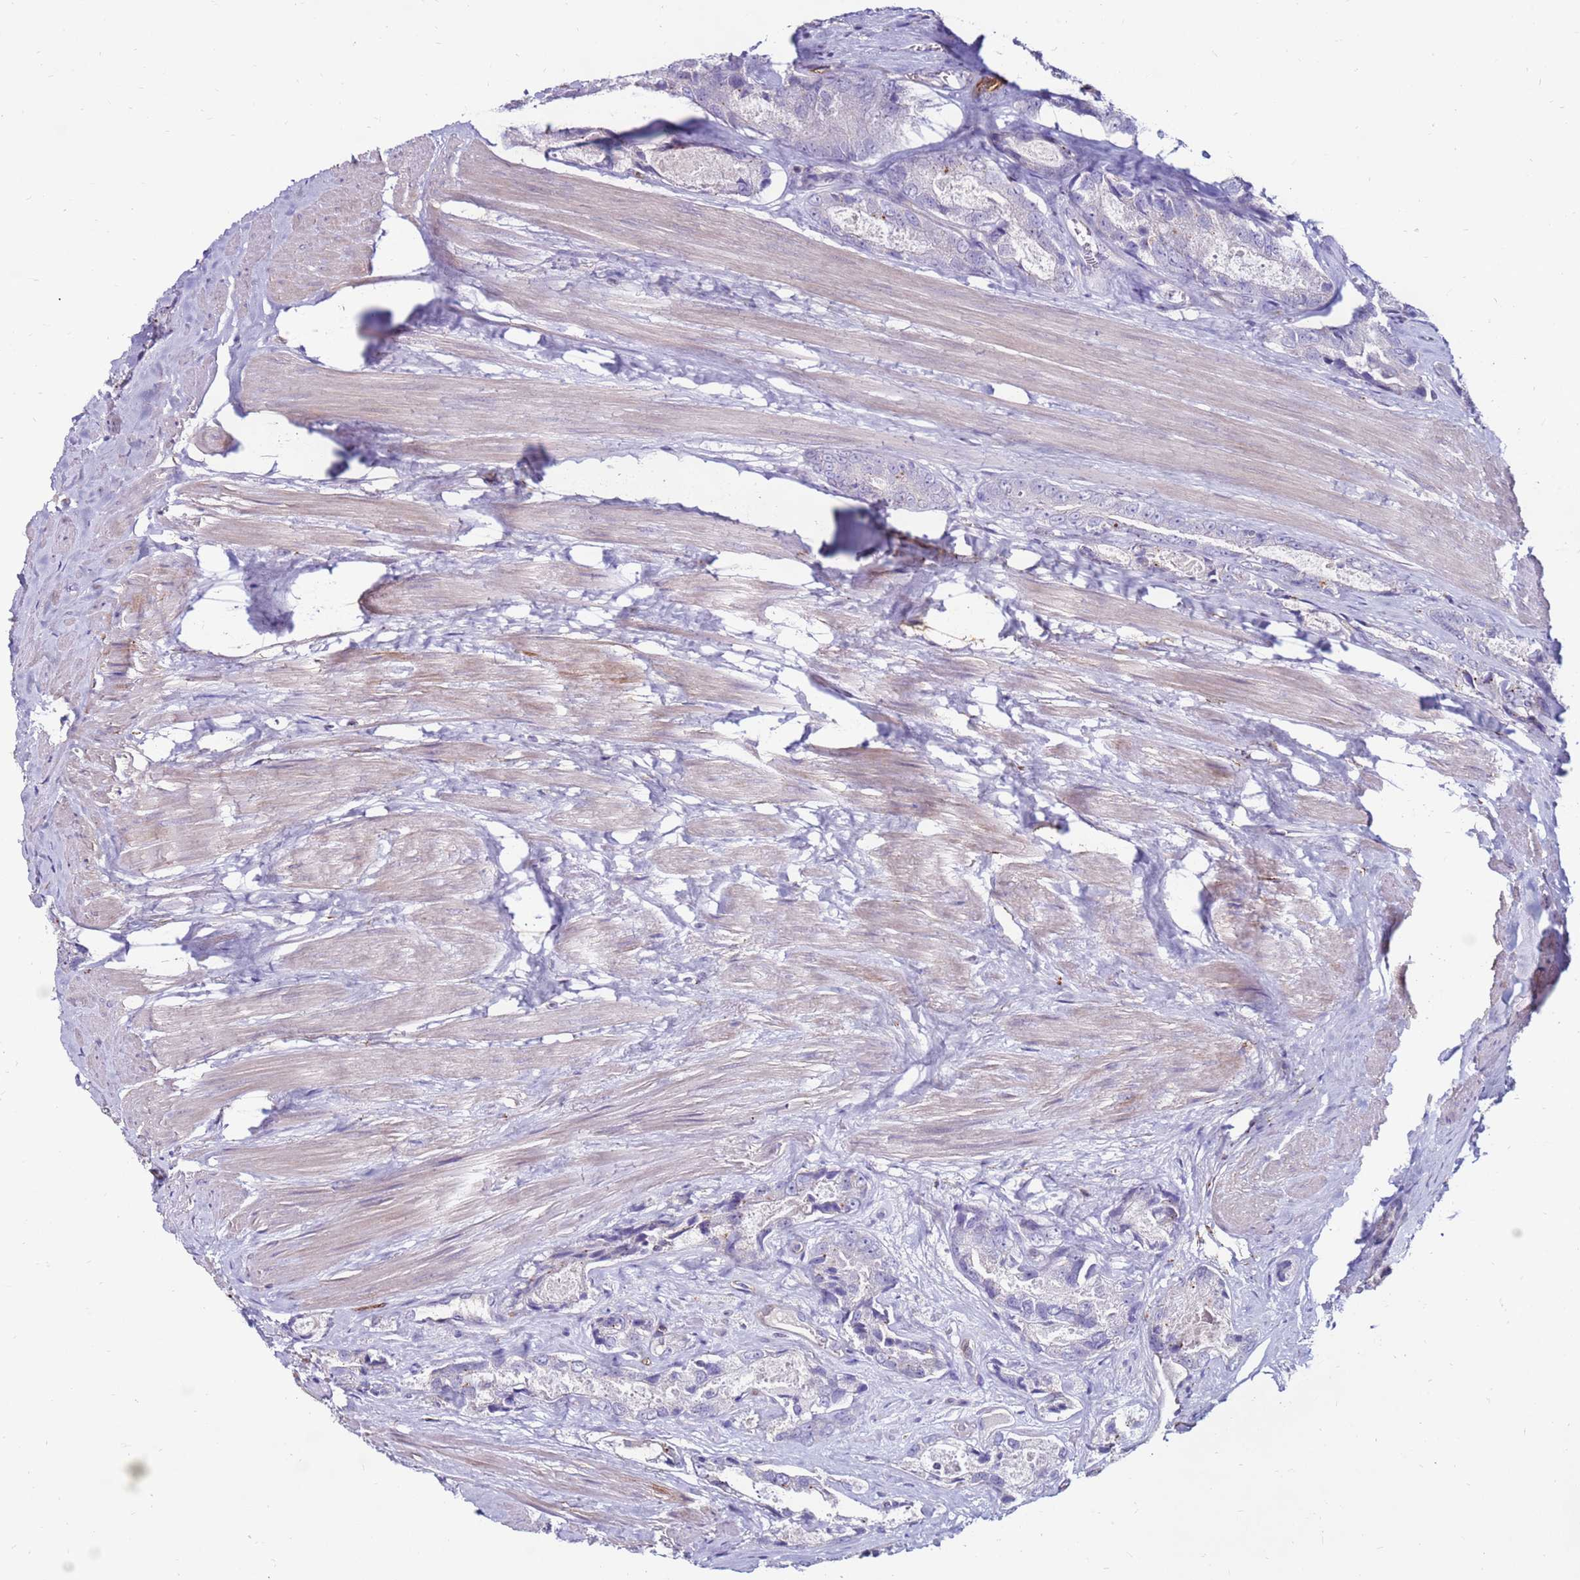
{"staining": {"intensity": "negative", "quantity": "none", "location": "none"}, "tissue": "prostate cancer", "cell_type": "Tumor cells", "image_type": "cancer", "snomed": [{"axis": "morphology", "description": "Adenocarcinoma, Low grade"}, {"axis": "topography", "description": "Prostate"}], "caption": "IHC of low-grade adenocarcinoma (prostate) exhibits no positivity in tumor cells.", "gene": "CLEC4M", "patient": {"sex": "male", "age": 68}}